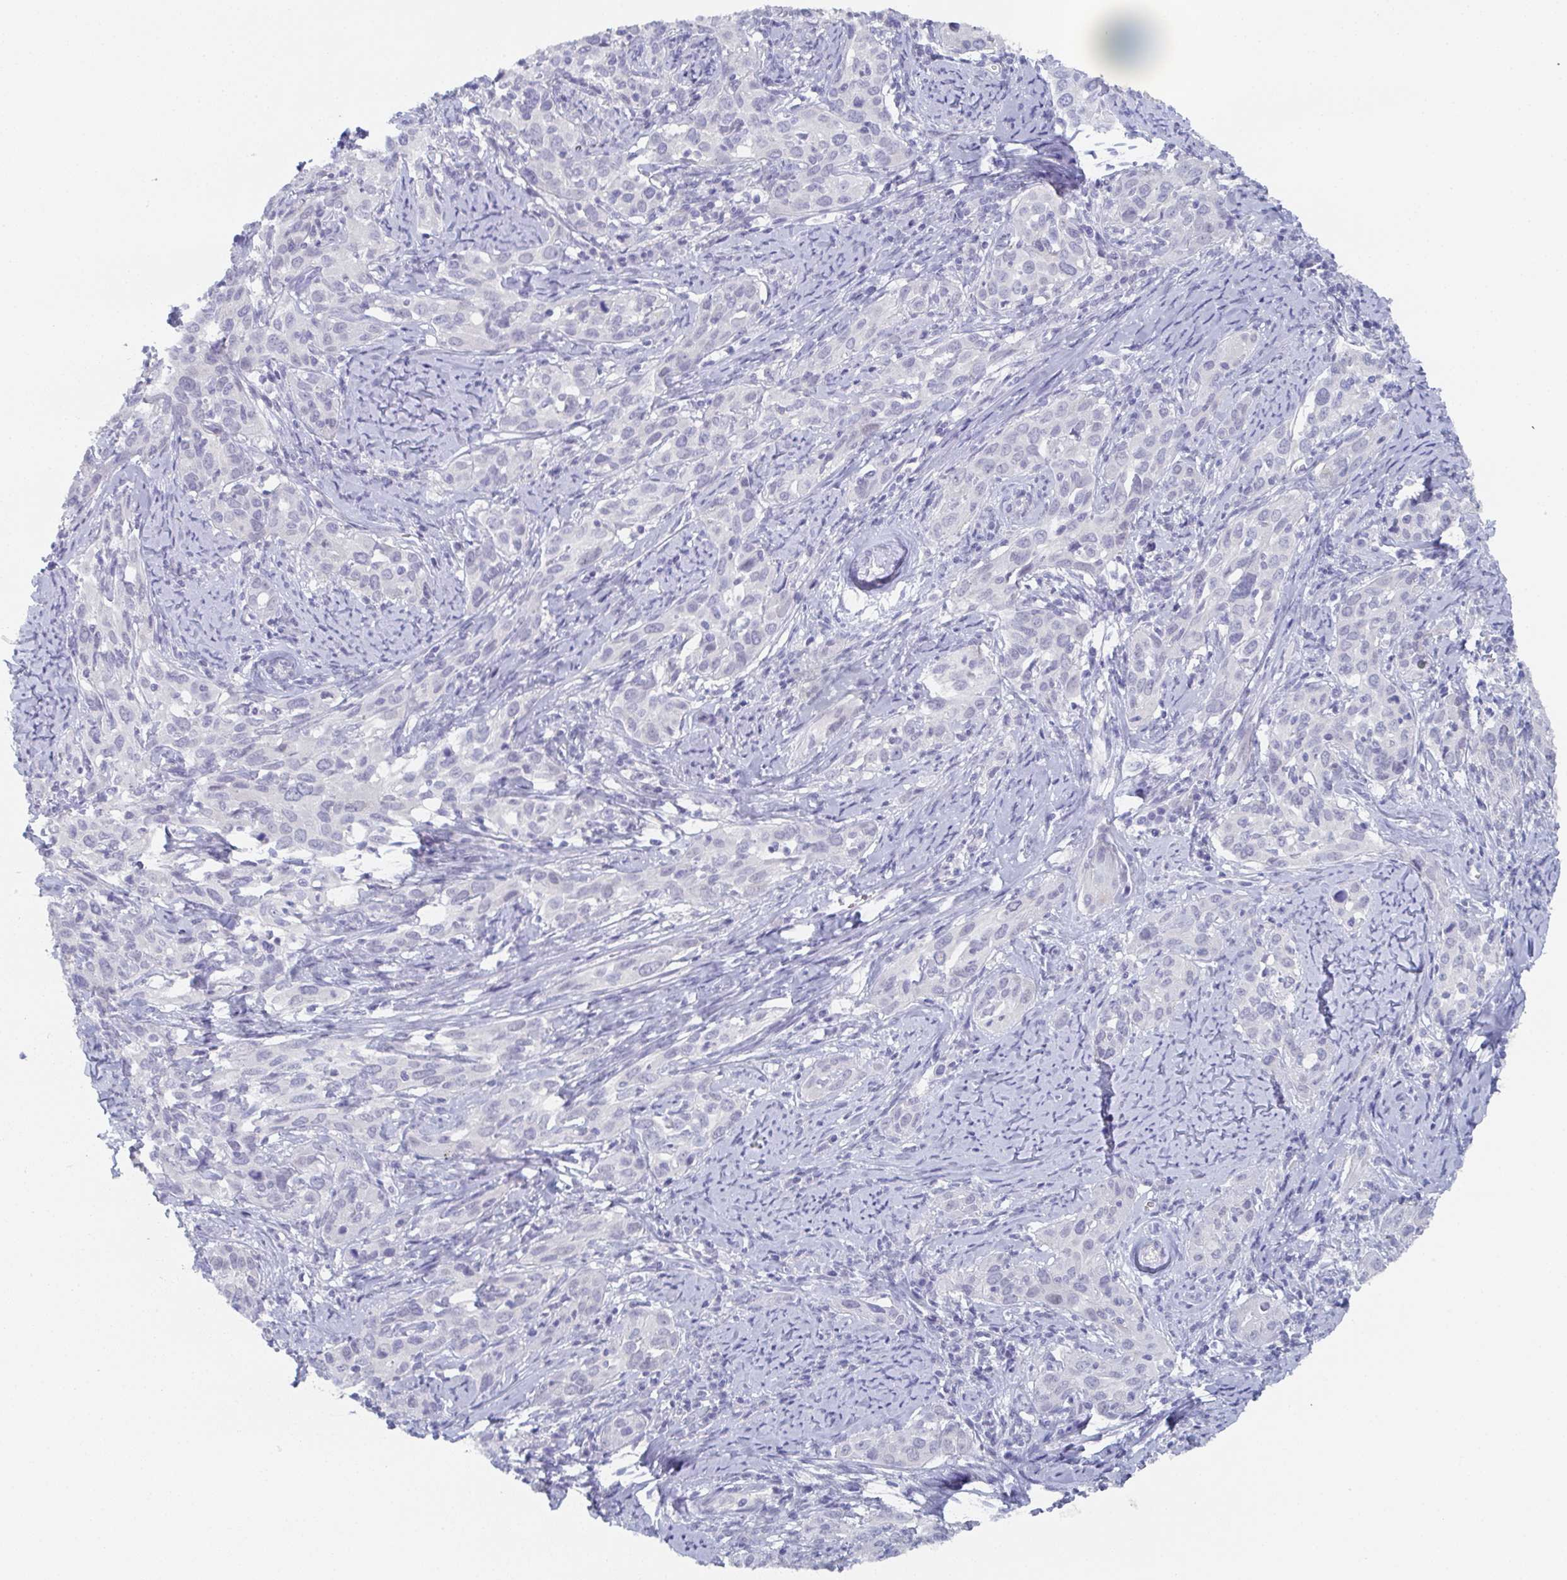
{"staining": {"intensity": "negative", "quantity": "none", "location": "none"}, "tissue": "cervical cancer", "cell_type": "Tumor cells", "image_type": "cancer", "snomed": [{"axis": "morphology", "description": "Squamous cell carcinoma, NOS"}, {"axis": "topography", "description": "Cervix"}], "caption": "An immunohistochemistry (IHC) histopathology image of cervical squamous cell carcinoma is shown. There is no staining in tumor cells of cervical squamous cell carcinoma. The staining is performed using DAB (3,3'-diaminobenzidine) brown chromogen with nuclei counter-stained in using hematoxylin.", "gene": "DYDC2", "patient": {"sex": "female", "age": 51}}